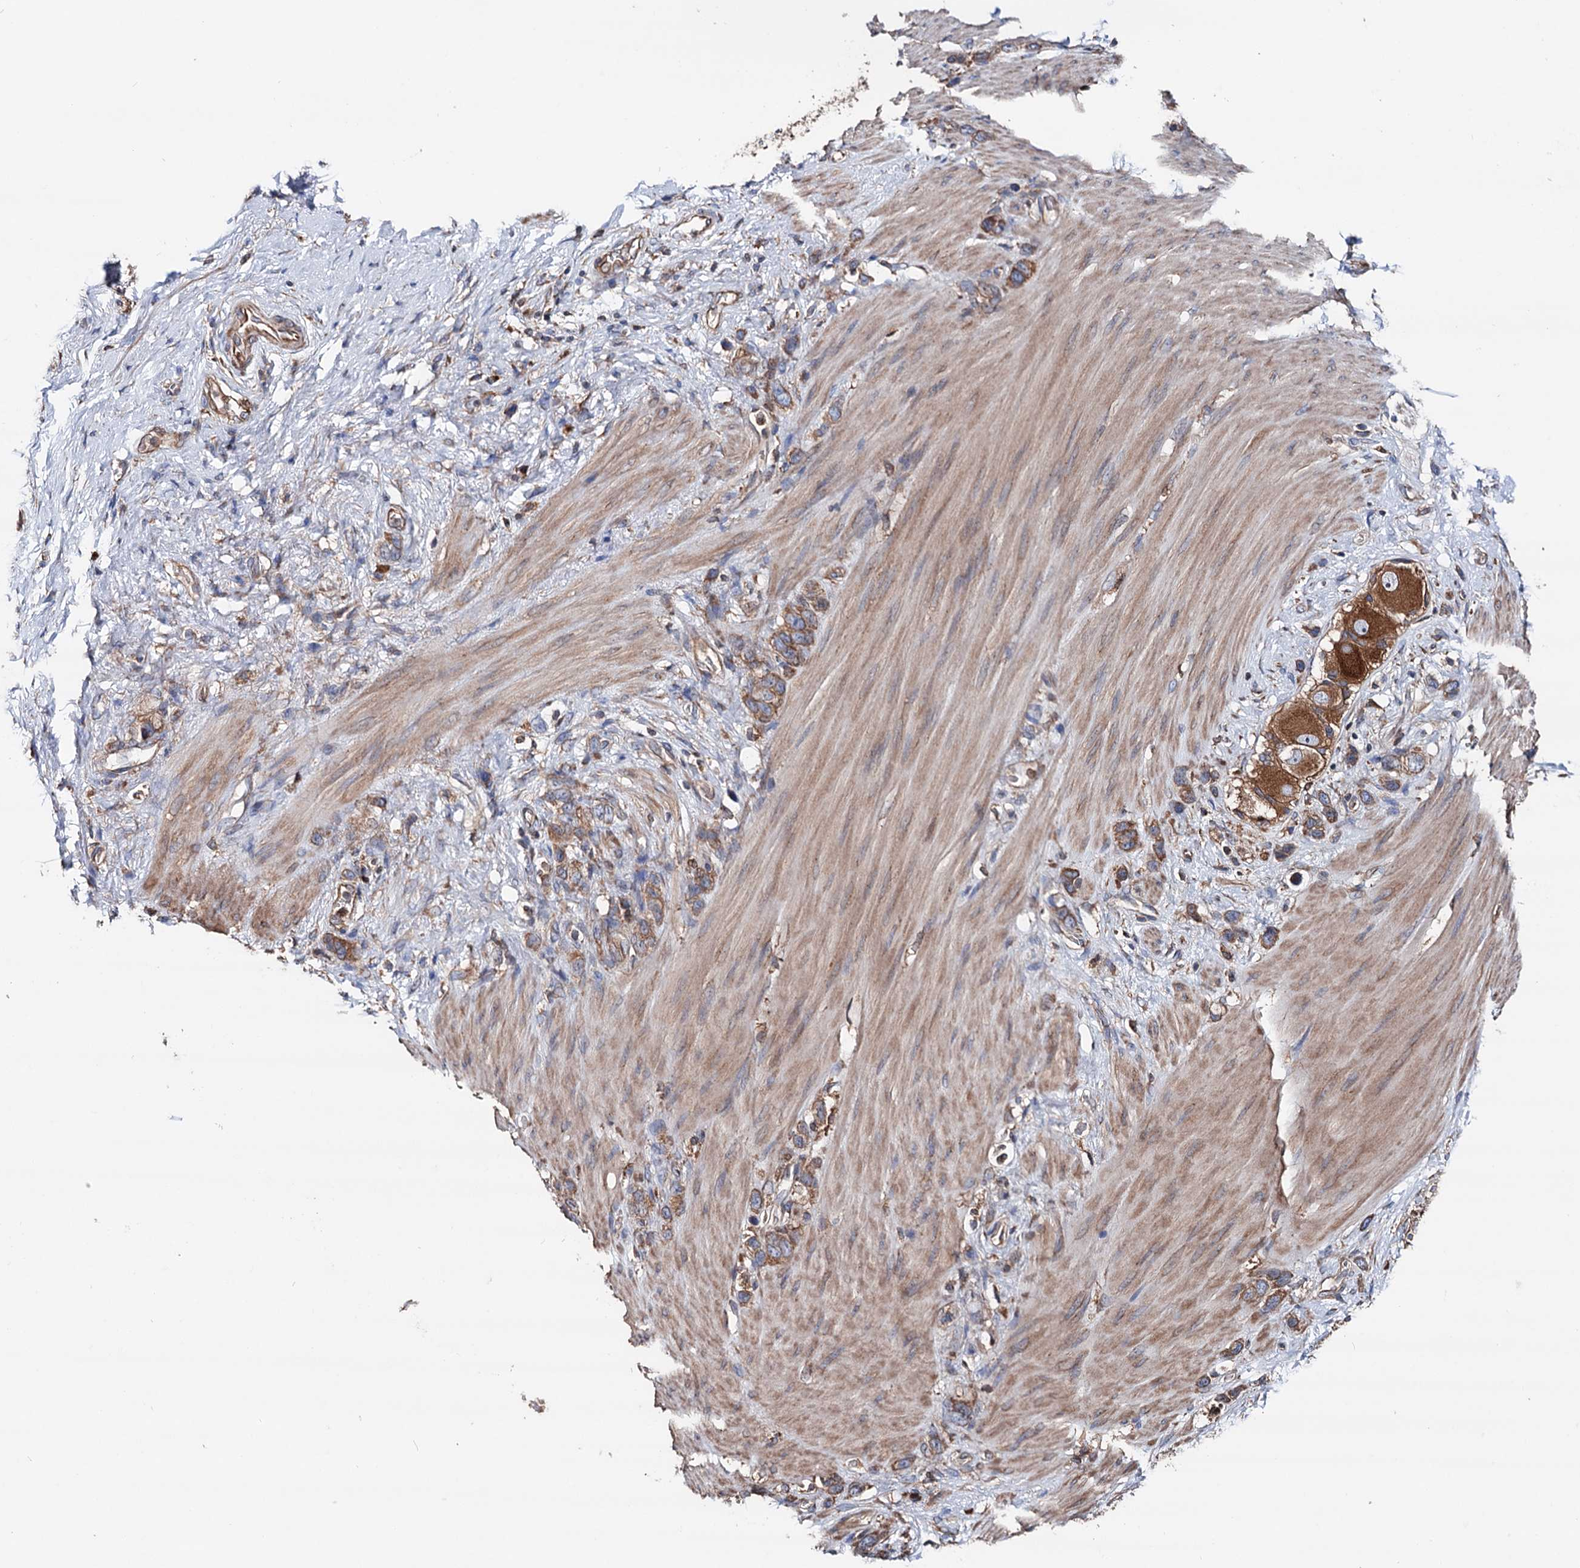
{"staining": {"intensity": "moderate", "quantity": ">75%", "location": "cytoplasmic/membranous"}, "tissue": "stomach cancer", "cell_type": "Tumor cells", "image_type": "cancer", "snomed": [{"axis": "morphology", "description": "Adenocarcinoma, NOS"}, {"axis": "morphology", "description": "Adenocarcinoma, High grade"}, {"axis": "topography", "description": "Stomach, upper"}, {"axis": "topography", "description": "Stomach, lower"}], "caption": "Adenocarcinoma (high-grade) (stomach) stained with a brown dye demonstrates moderate cytoplasmic/membranous positive positivity in about >75% of tumor cells.", "gene": "ERP29", "patient": {"sex": "female", "age": 65}}